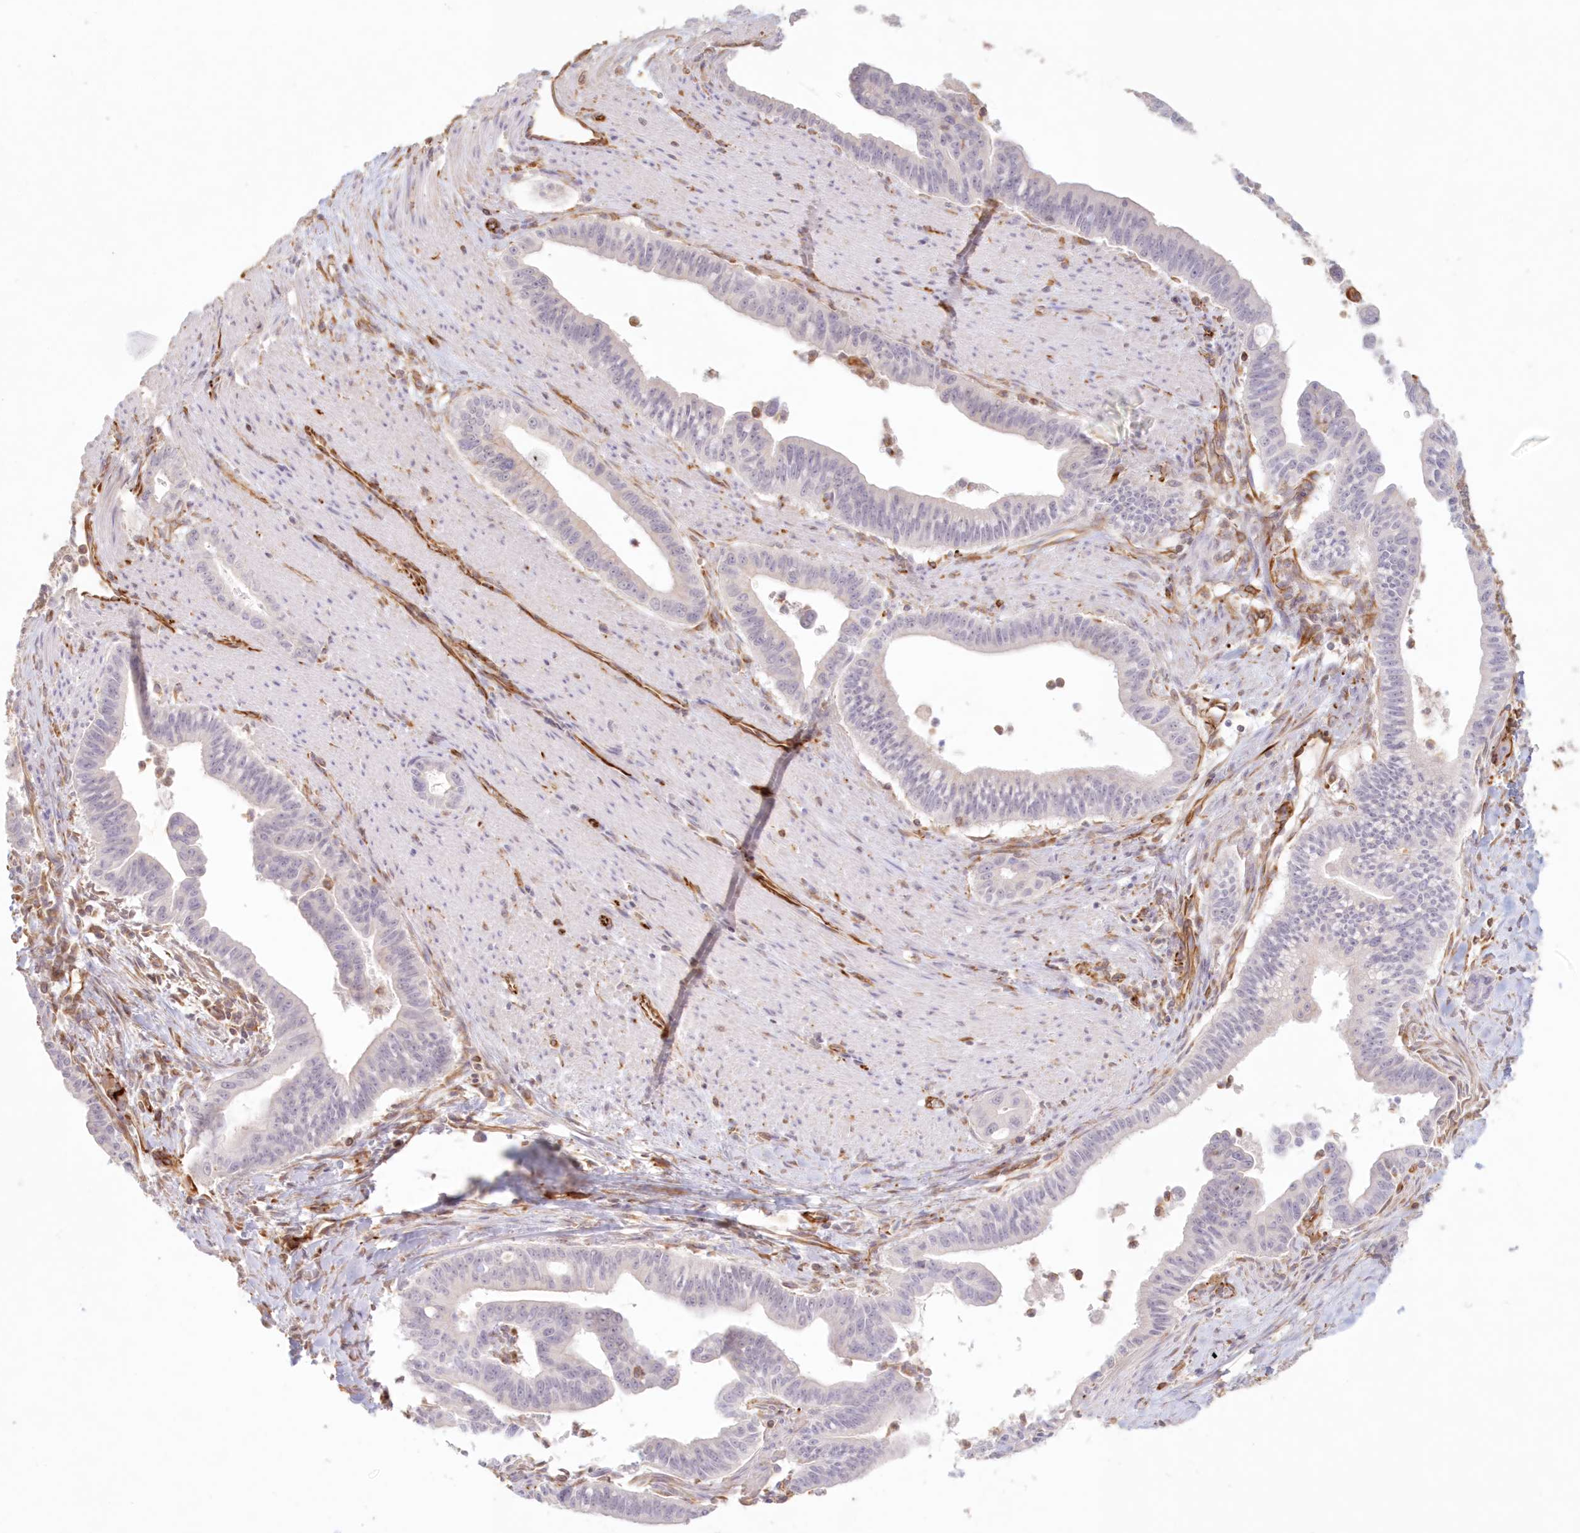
{"staining": {"intensity": "negative", "quantity": "none", "location": "none"}, "tissue": "pancreatic cancer", "cell_type": "Tumor cells", "image_type": "cancer", "snomed": [{"axis": "morphology", "description": "Adenocarcinoma, NOS"}, {"axis": "topography", "description": "Pancreas"}], "caption": "Immunohistochemical staining of adenocarcinoma (pancreatic) demonstrates no significant expression in tumor cells.", "gene": "DMRTB1", "patient": {"sex": "male", "age": 70}}